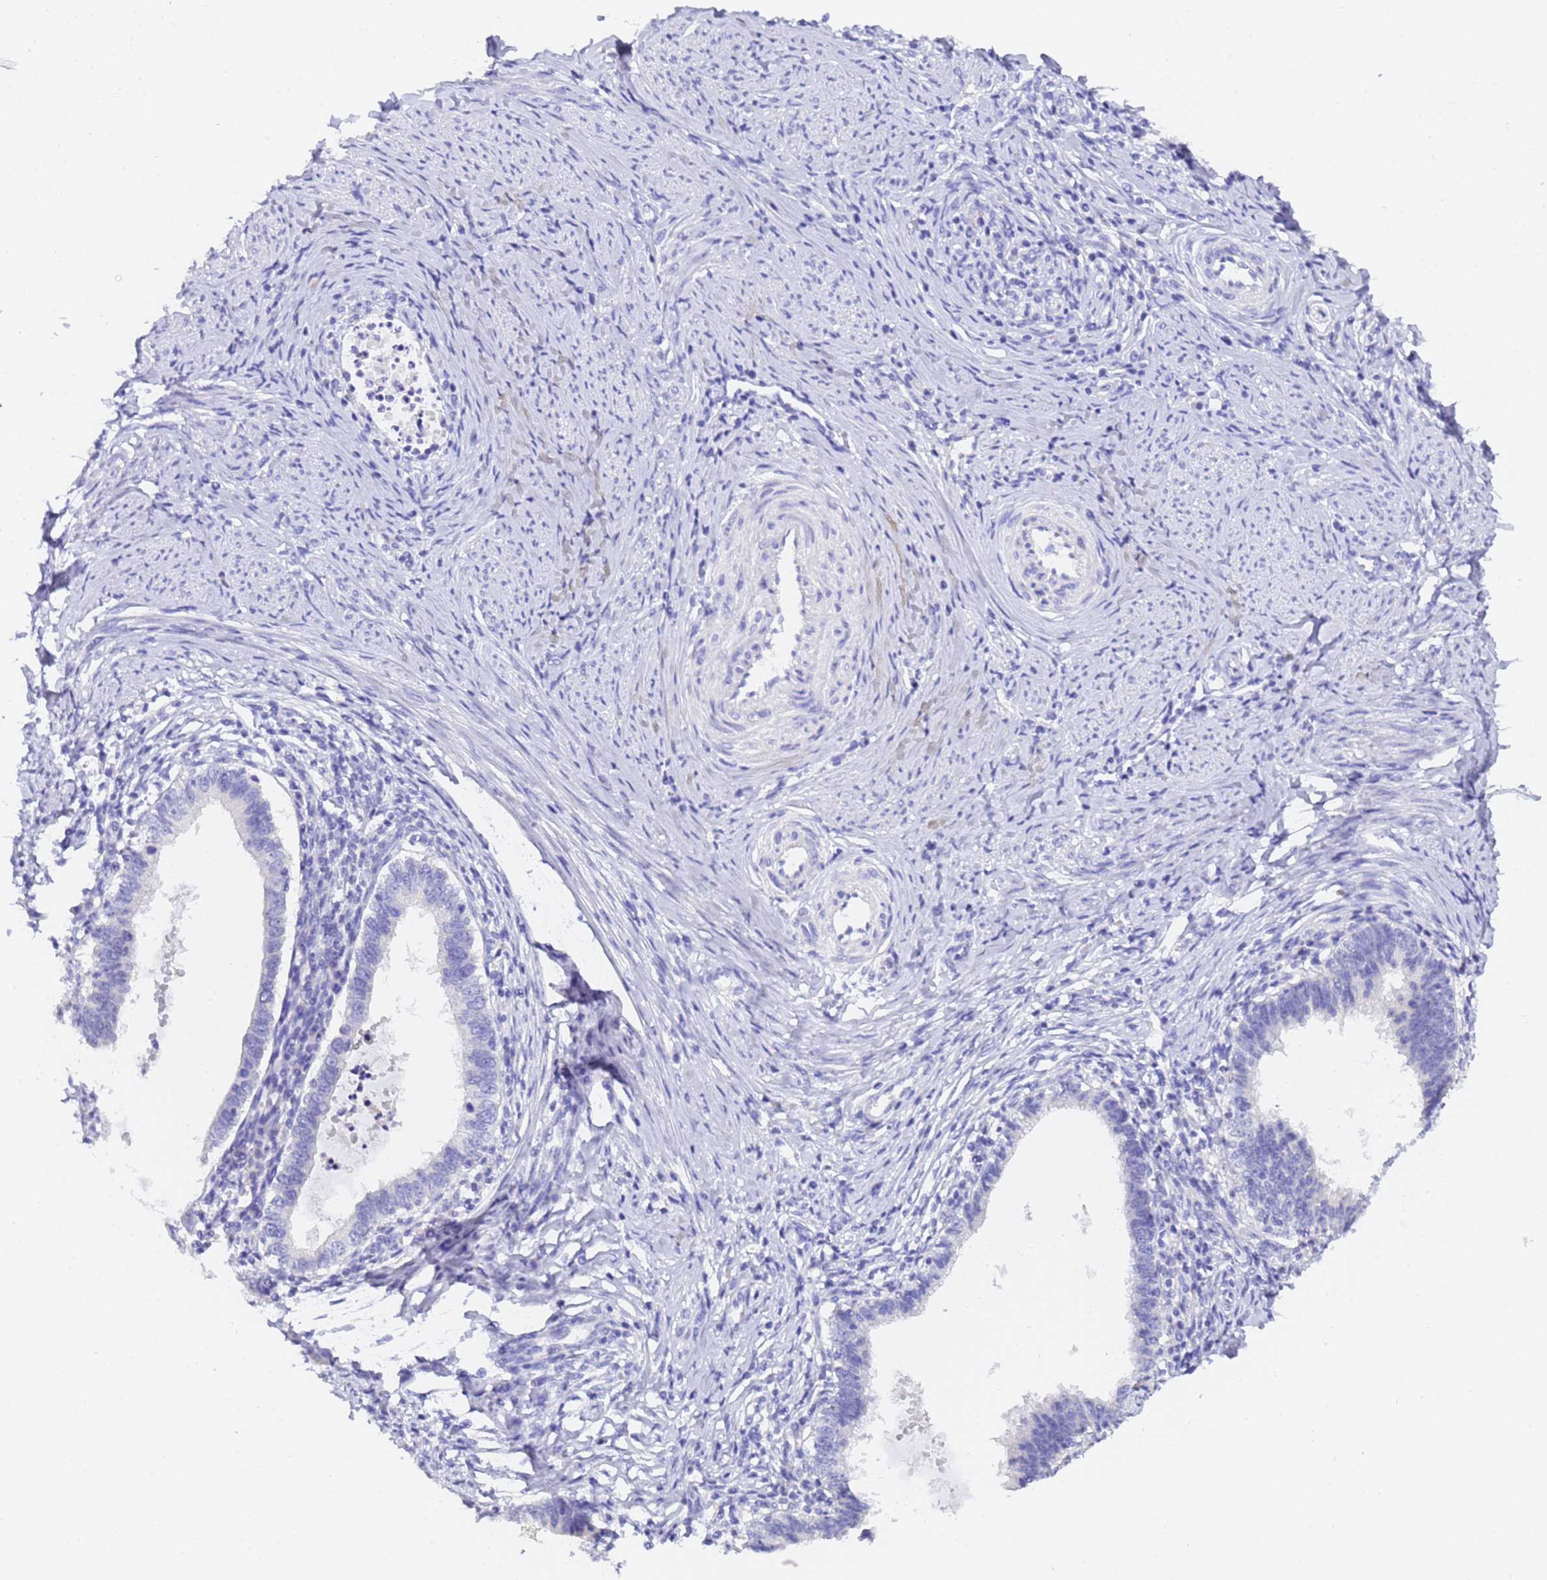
{"staining": {"intensity": "negative", "quantity": "none", "location": "none"}, "tissue": "cervical cancer", "cell_type": "Tumor cells", "image_type": "cancer", "snomed": [{"axis": "morphology", "description": "Adenocarcinoma, NOS"}, {"axis": "topography", "description": "Cervix"}], "caption": "A histopathology image of cervical cancer (adenocarcinoma) stained for a protein exhibits no brown staining in tumor cells. Brightfield microscopy of IHC stained with DAB (brown) and hematoxylin (blue), captured at high magnification.", "gene": "GABRA1", "patient": {"sex": "female", "age": 36}}